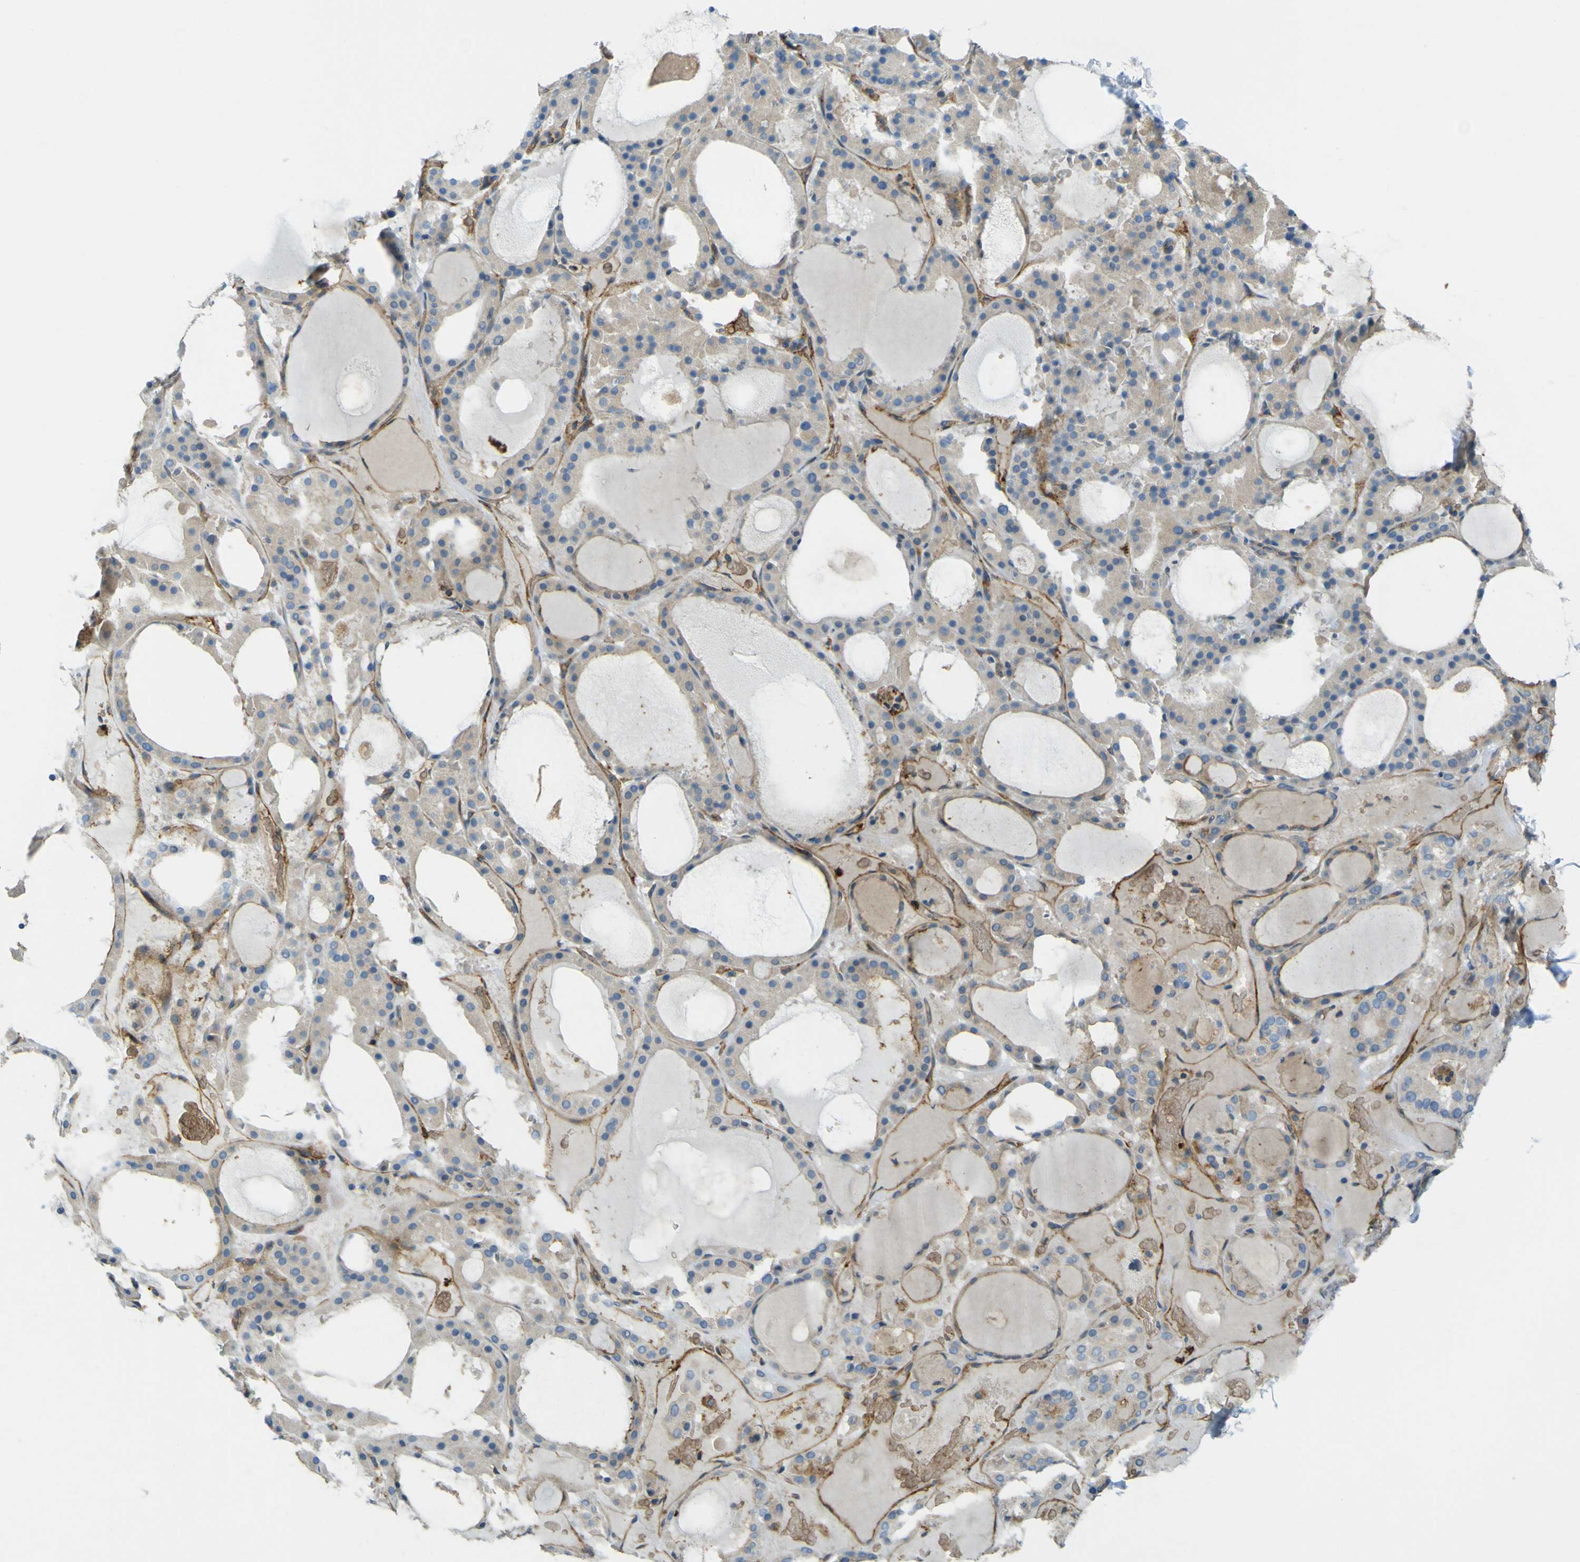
{"staining": {"intensity": "weak", "quantity": "25%-75%", "location": "cytoplasmic/membranous"}, "tissue": "thyroid gland", "cell_type": "Glandular cells", "image_type": "normal", "snomed": [{"axis": "morphology", "description": "Normal tissue, NOS"}, {"axis": "morphology", "description": "Carcinoma, NOS"}, {"axis": "topography", "description": "Thyroid gland"}], "caption": "Immunohistochemistry photomicrograph of benign thyroid gland stained for a protein (brown), which demonstrates low levels of weak cytoplasmic/membranous positivity in approximately 25%-75% of glandular cells.", "gene": "PLXDC1", "patient": {"sex": "female", "age": 86}}